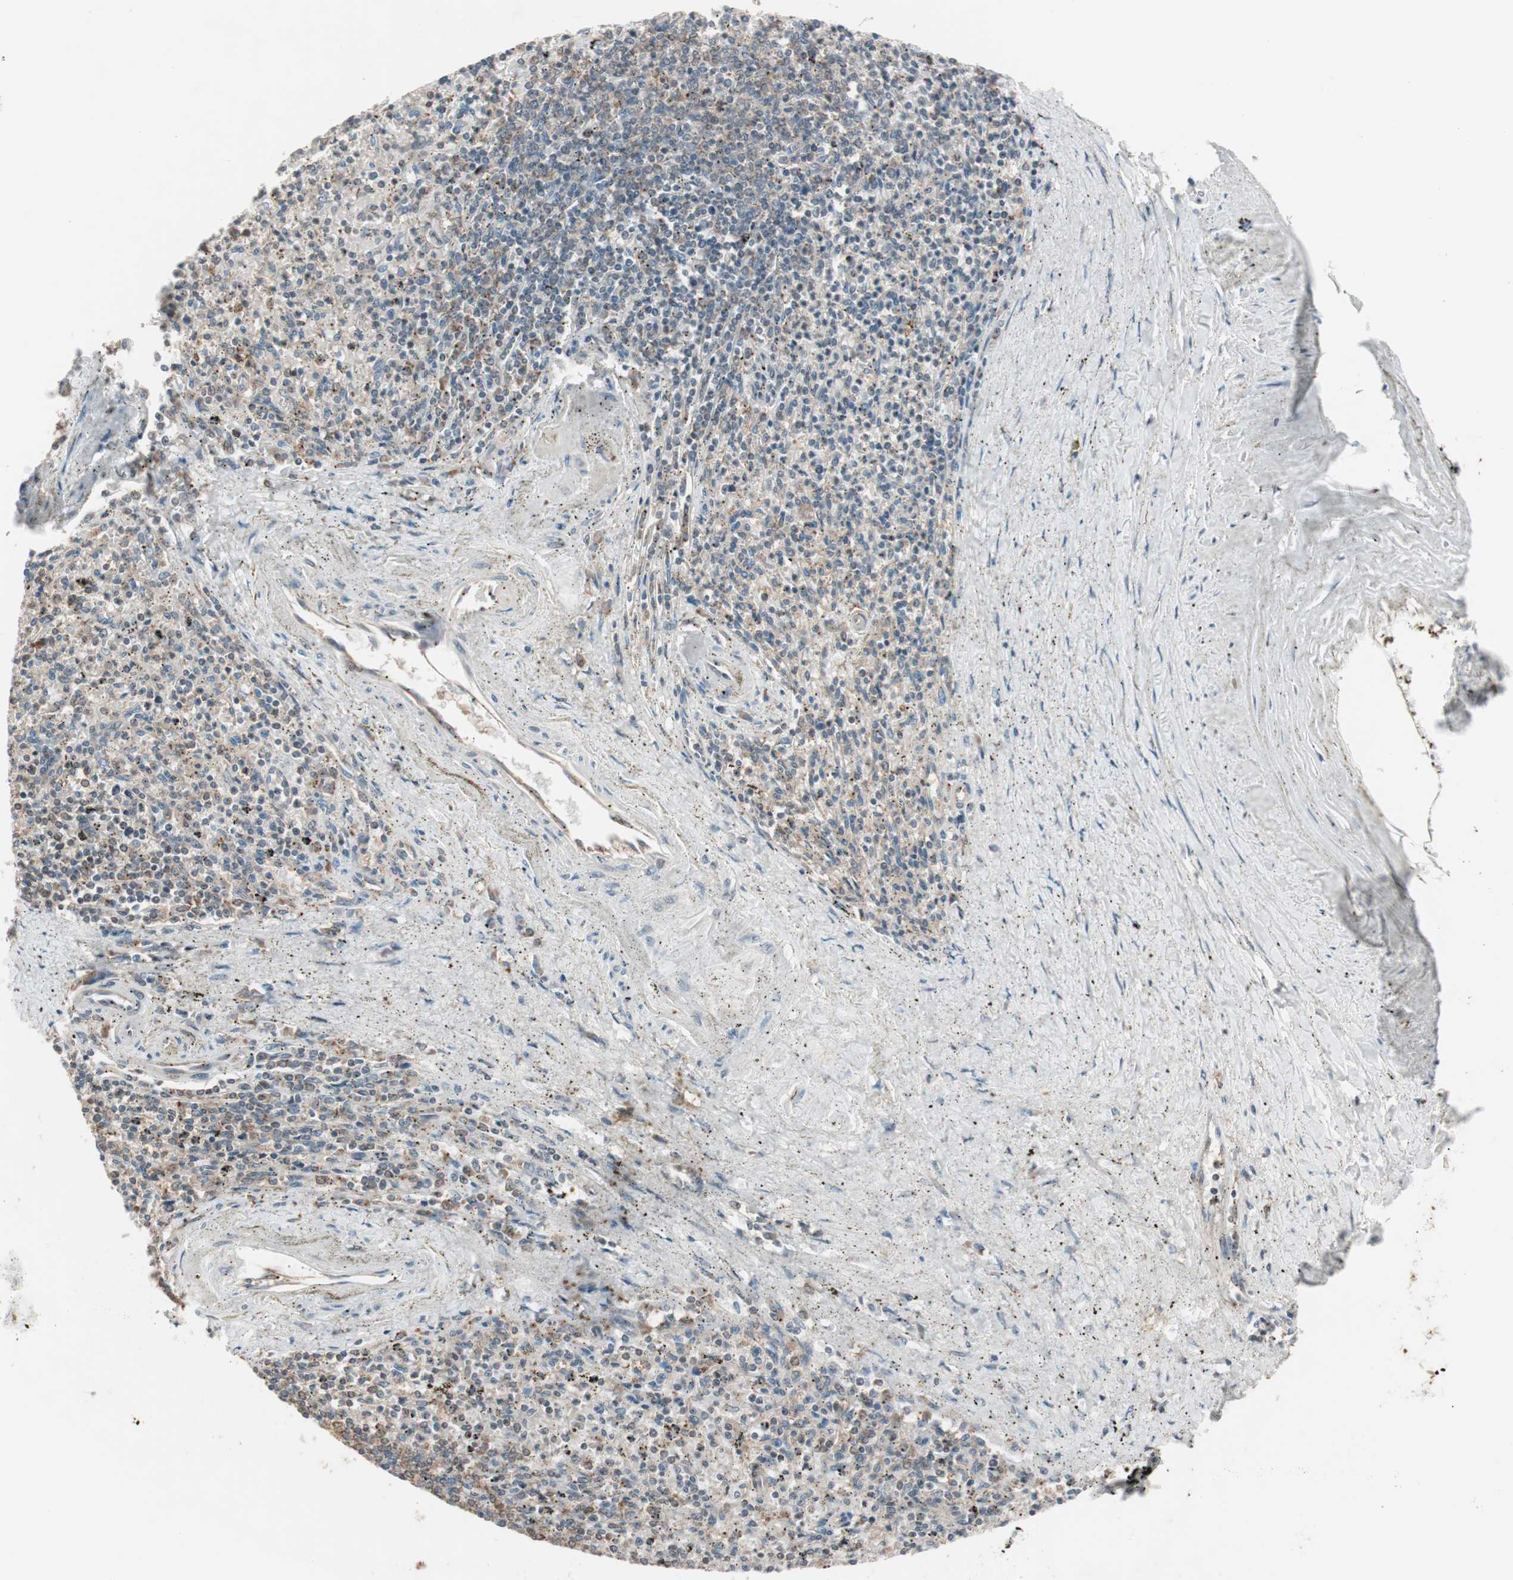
{"staining": {"intensity": "moderate", "quantity": ">75%", "location": "cytoplasmic/membranous"}, "tissue": "spleen", "cell_type": "Cells in red pulp", "image_type": "normal", "snomed": [{"axis": "morphology", "description": "Normal tissue, NOS"}, {"axis": "topography", "description": "Spleen"}], "caption": "Cells in red pulp reveal medium levels of moderate cytoplasmic/membranous staining in about >75% of cells in unremarkable spleen. (brown staining indicates protein expression, while blue staining denotes nuclei).", "gene": "FBXO5", "patient": {"sex": "male", "age": 72}}